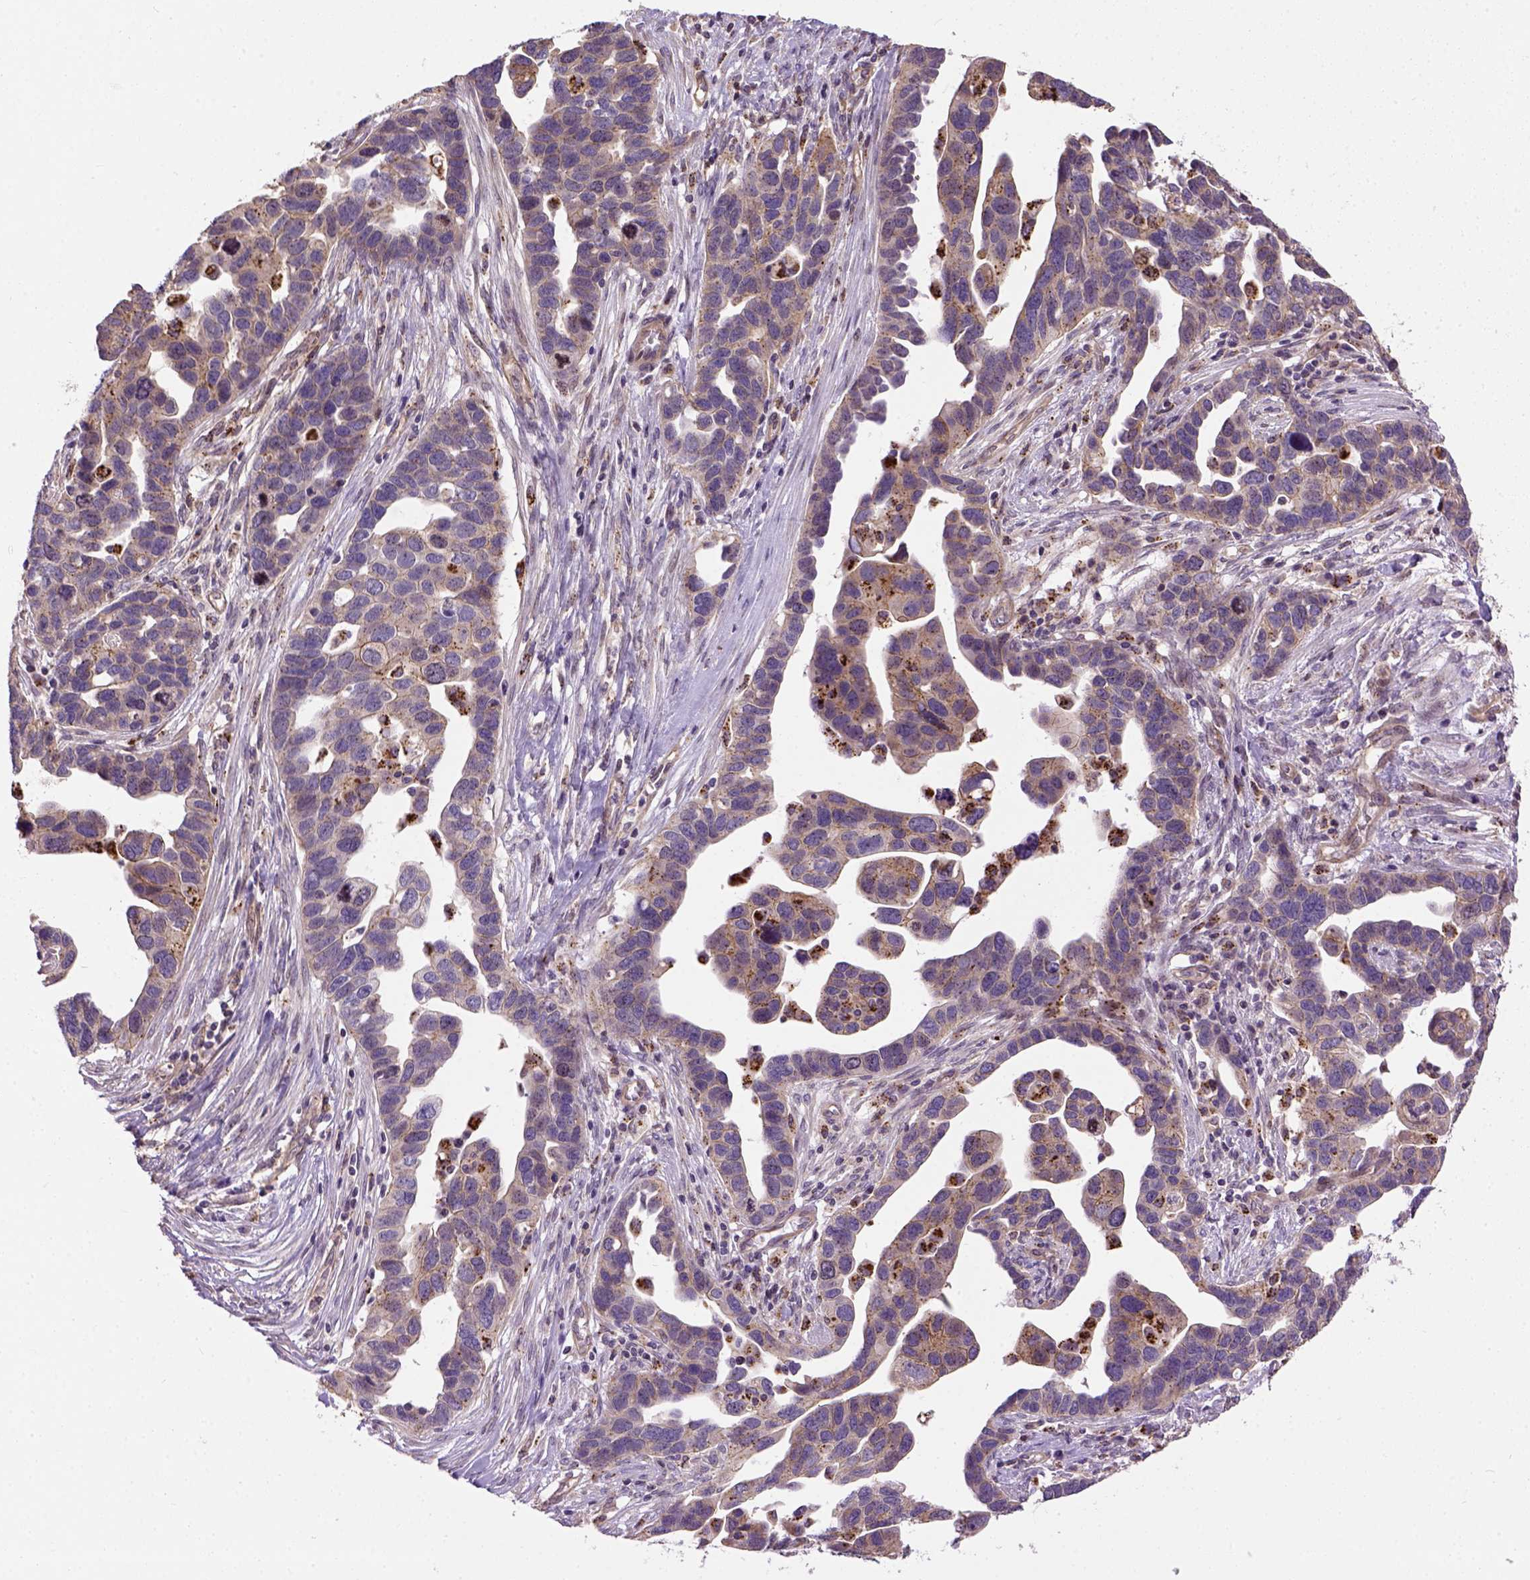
{"staining": {"intensity": "weak", "quantity": "25%-75%", "location": "cytoplasmic/membranous"}, "tissue": "ovarian cancer", "cell_type": "Tumor cells", "image_type": "cancer", "snomed": [{"axis": "morphology", "description": "Cystadenocarcinoma, serous, NOS"}, {"axis": "topography", "description": "Ovary"}], "caption": "Human ovarian serous cystadenocarcinoma stained with a brown dye displays weak cytoplasmic/membranous positive positivity in about 25%-75% of tumor cells.", "gene": "KAZN", "patient": {"sex": "female", "age": 54}}